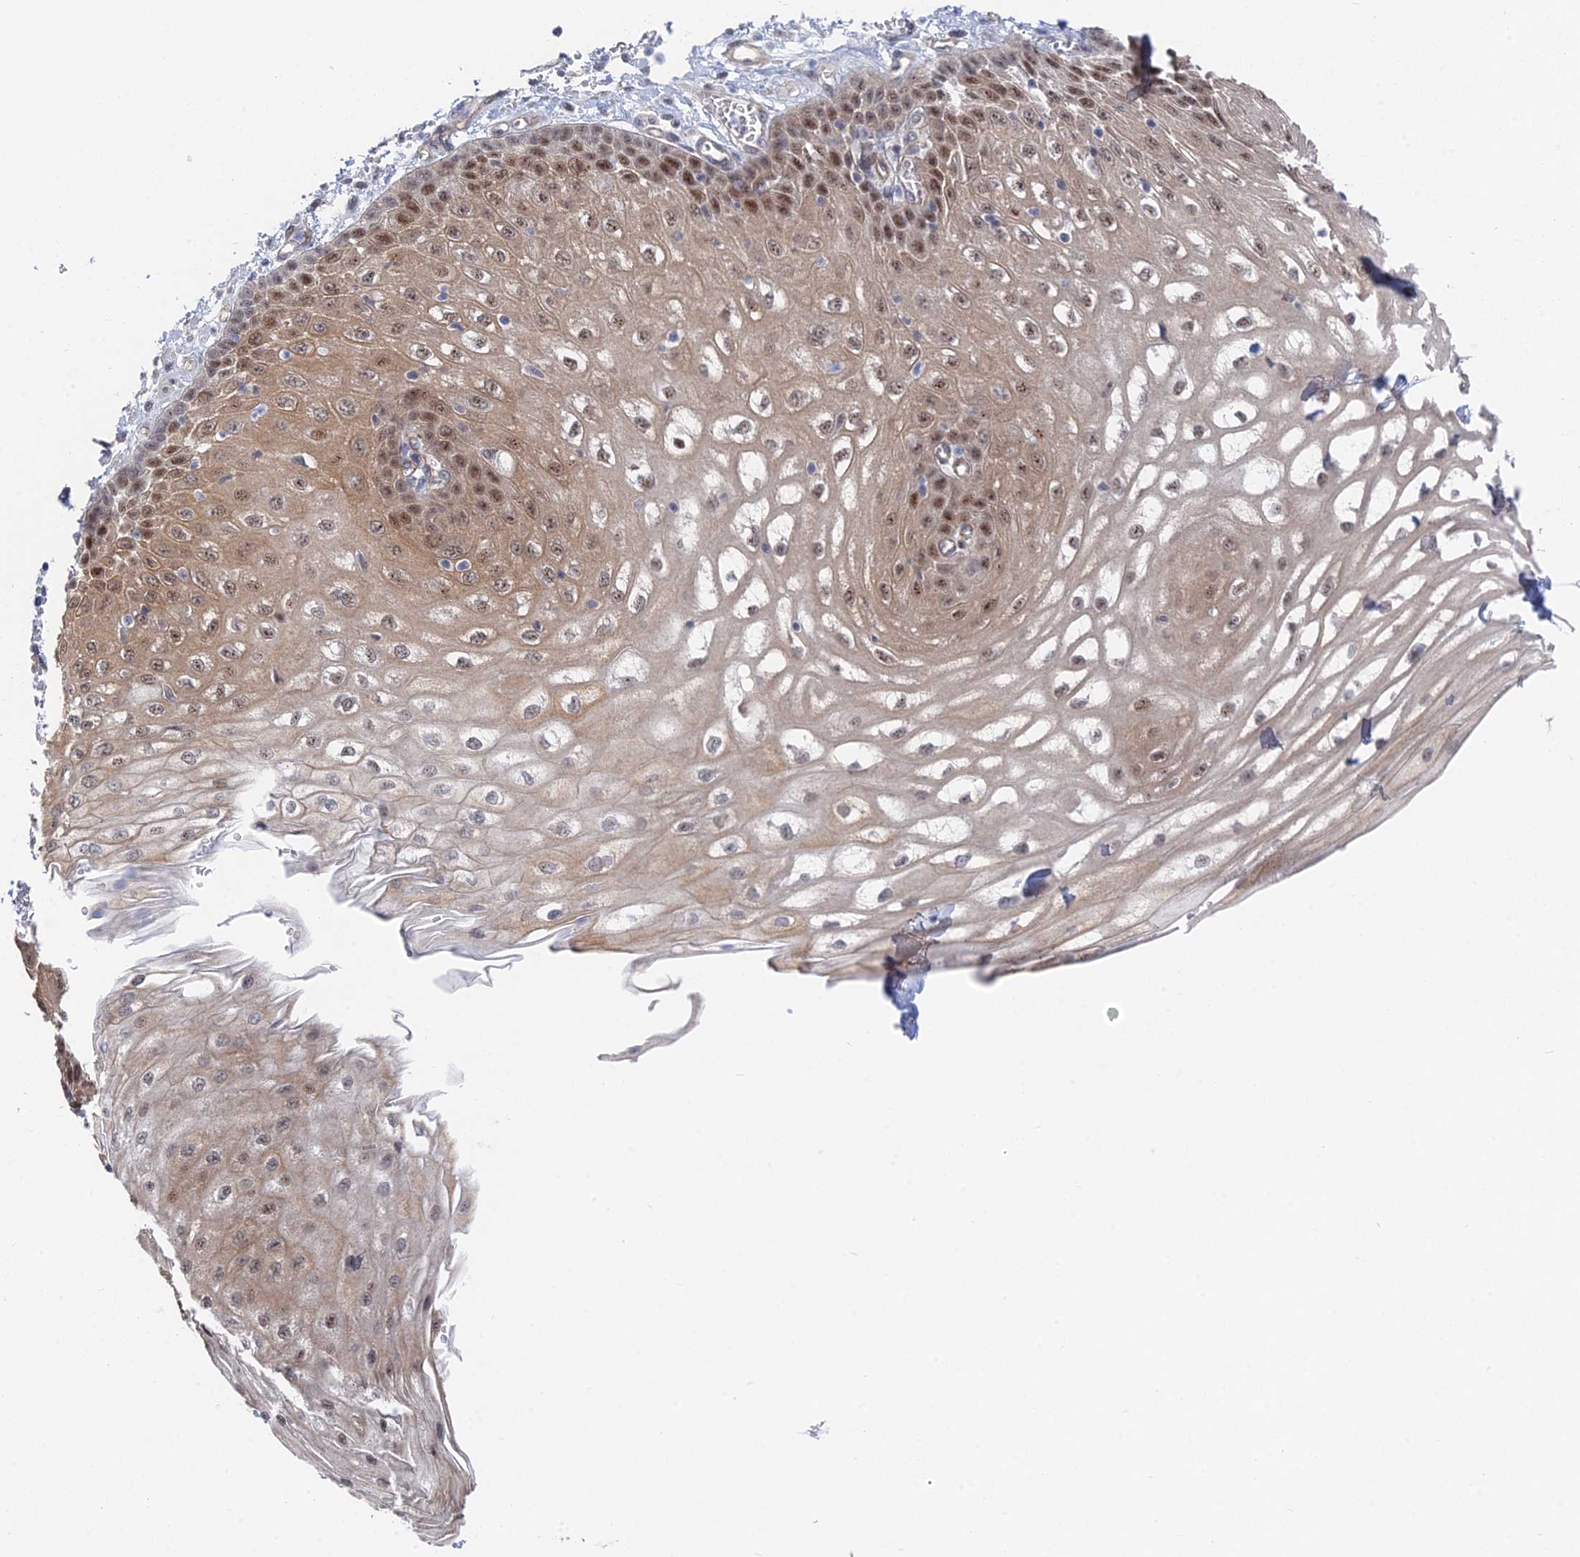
{"staining": {"intensity": "moderate", "quantity": ">75%", "location": "nuclear"}, "tissue": "esophagus", "cell_type": "Squamous epithelial cells", "image_type": "normal", "snomed": [{"axis": "morphology", "description": "Normal tissue, NOS"}, {"axis": "topography", "description": "Esophagus"}], "caption": "Immunohistochemical staining of normal human esophagus displays >75% levels of moderate nuclear protein expression in approximately >75% of squamous epithelial cells. The staining was performed using DAB (3,3'-diaminobenzidine) to visualize the protein expression in brown, while the nuclei were stained in blue with hematoxylin (Magnification: 20x).", "gene": "CFAP92", "patient": {"sex": "male", "age": 81}}